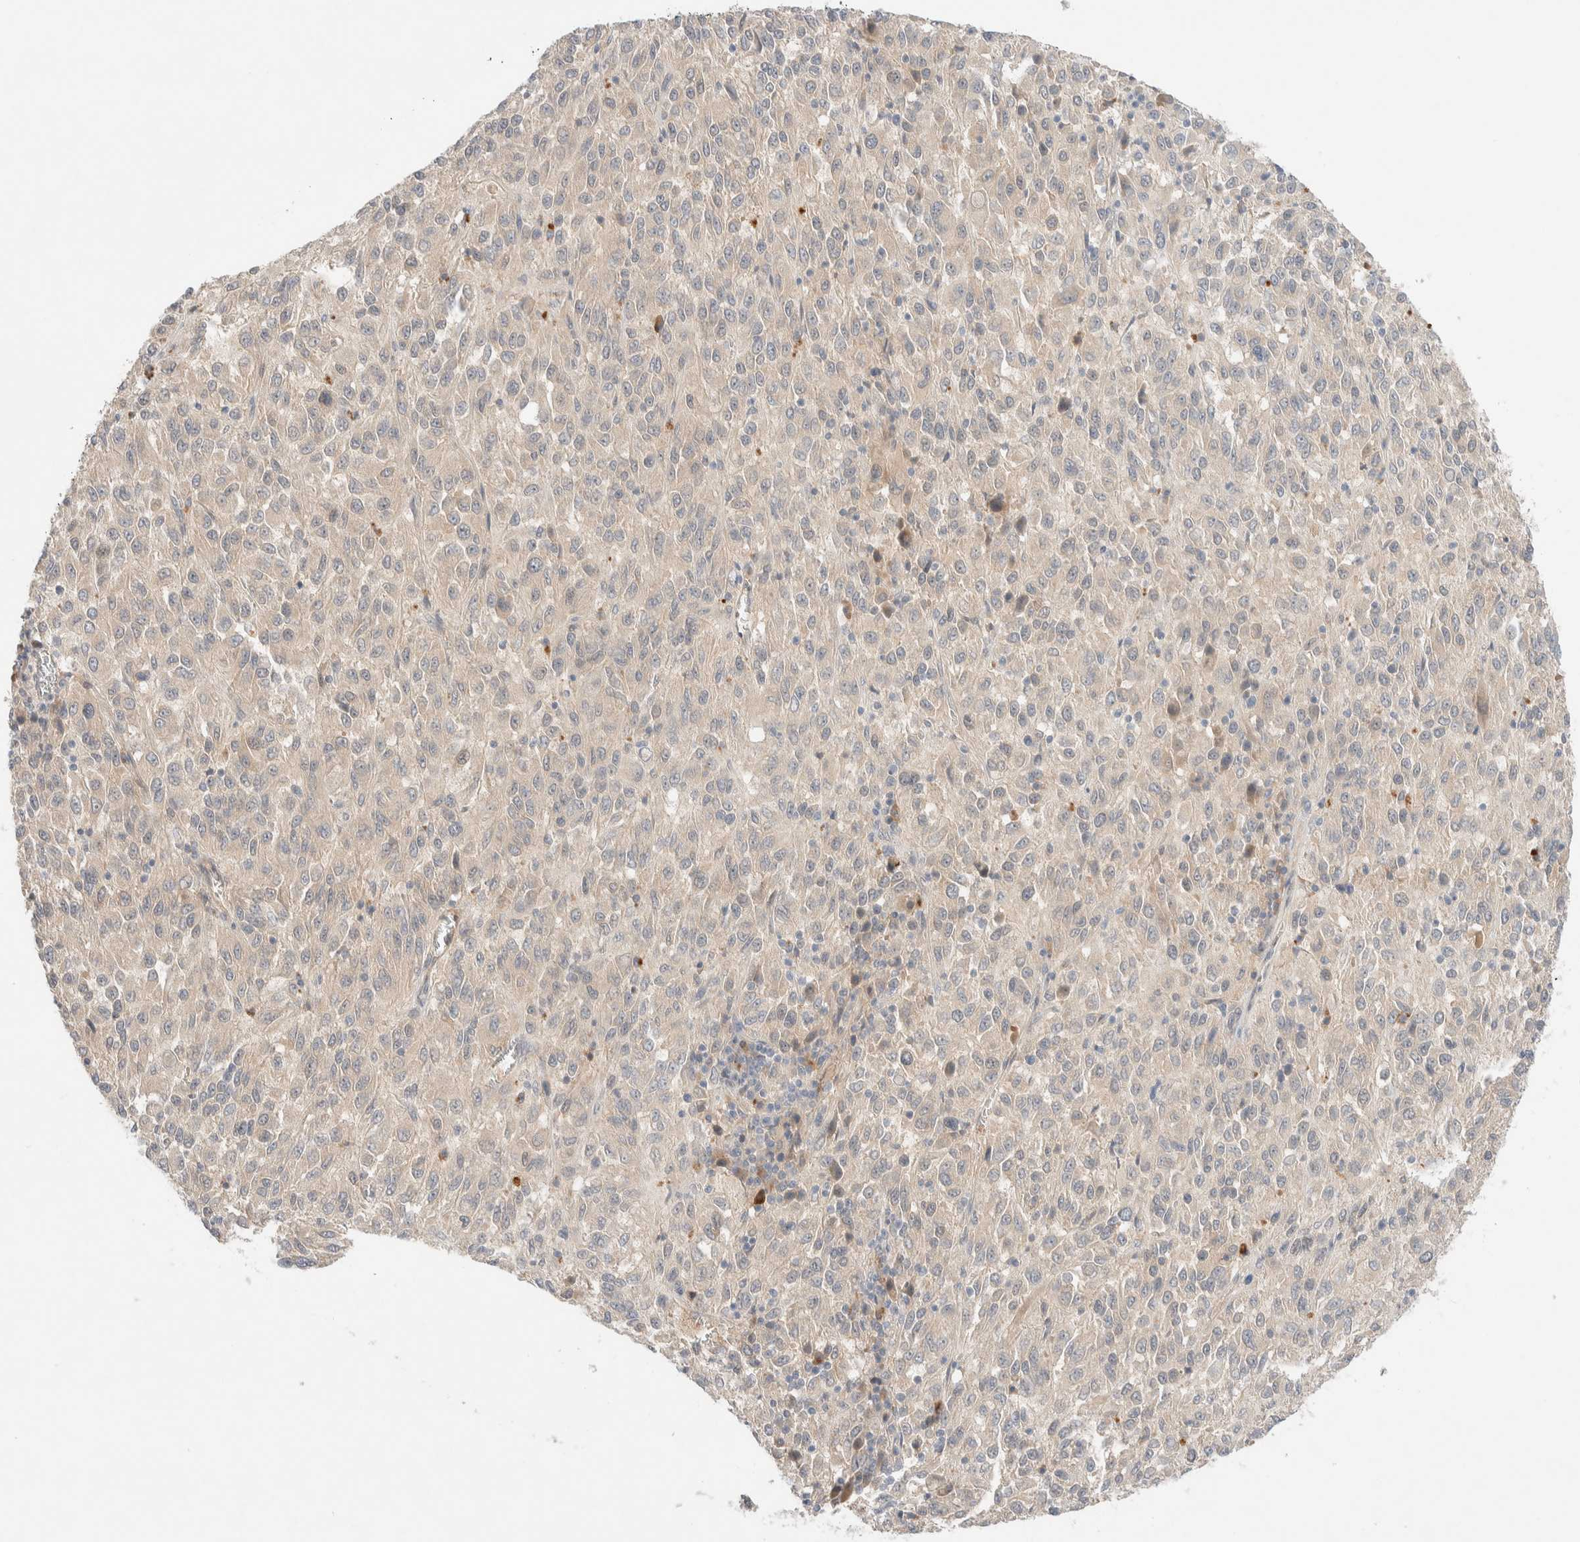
{"staining": {"intensity": "weak", "quantity": "<25%", "location": "cytoplasmic/membranous"}, "tissue": "melanoma", "cell_type": "Tumor cells", "image_type": "cancer", "snomed": [{"axis": "morphology", "description": "Malignant melanoma, Metastatic site"}, {"axis": "topography", "description": "Lung"}], "caption": "An image of human malignant melanoma (metastatic site) is negative for staining in tumor cells.", "gene": "CHKA", "patient": {"sex": "male", "age": 64}}